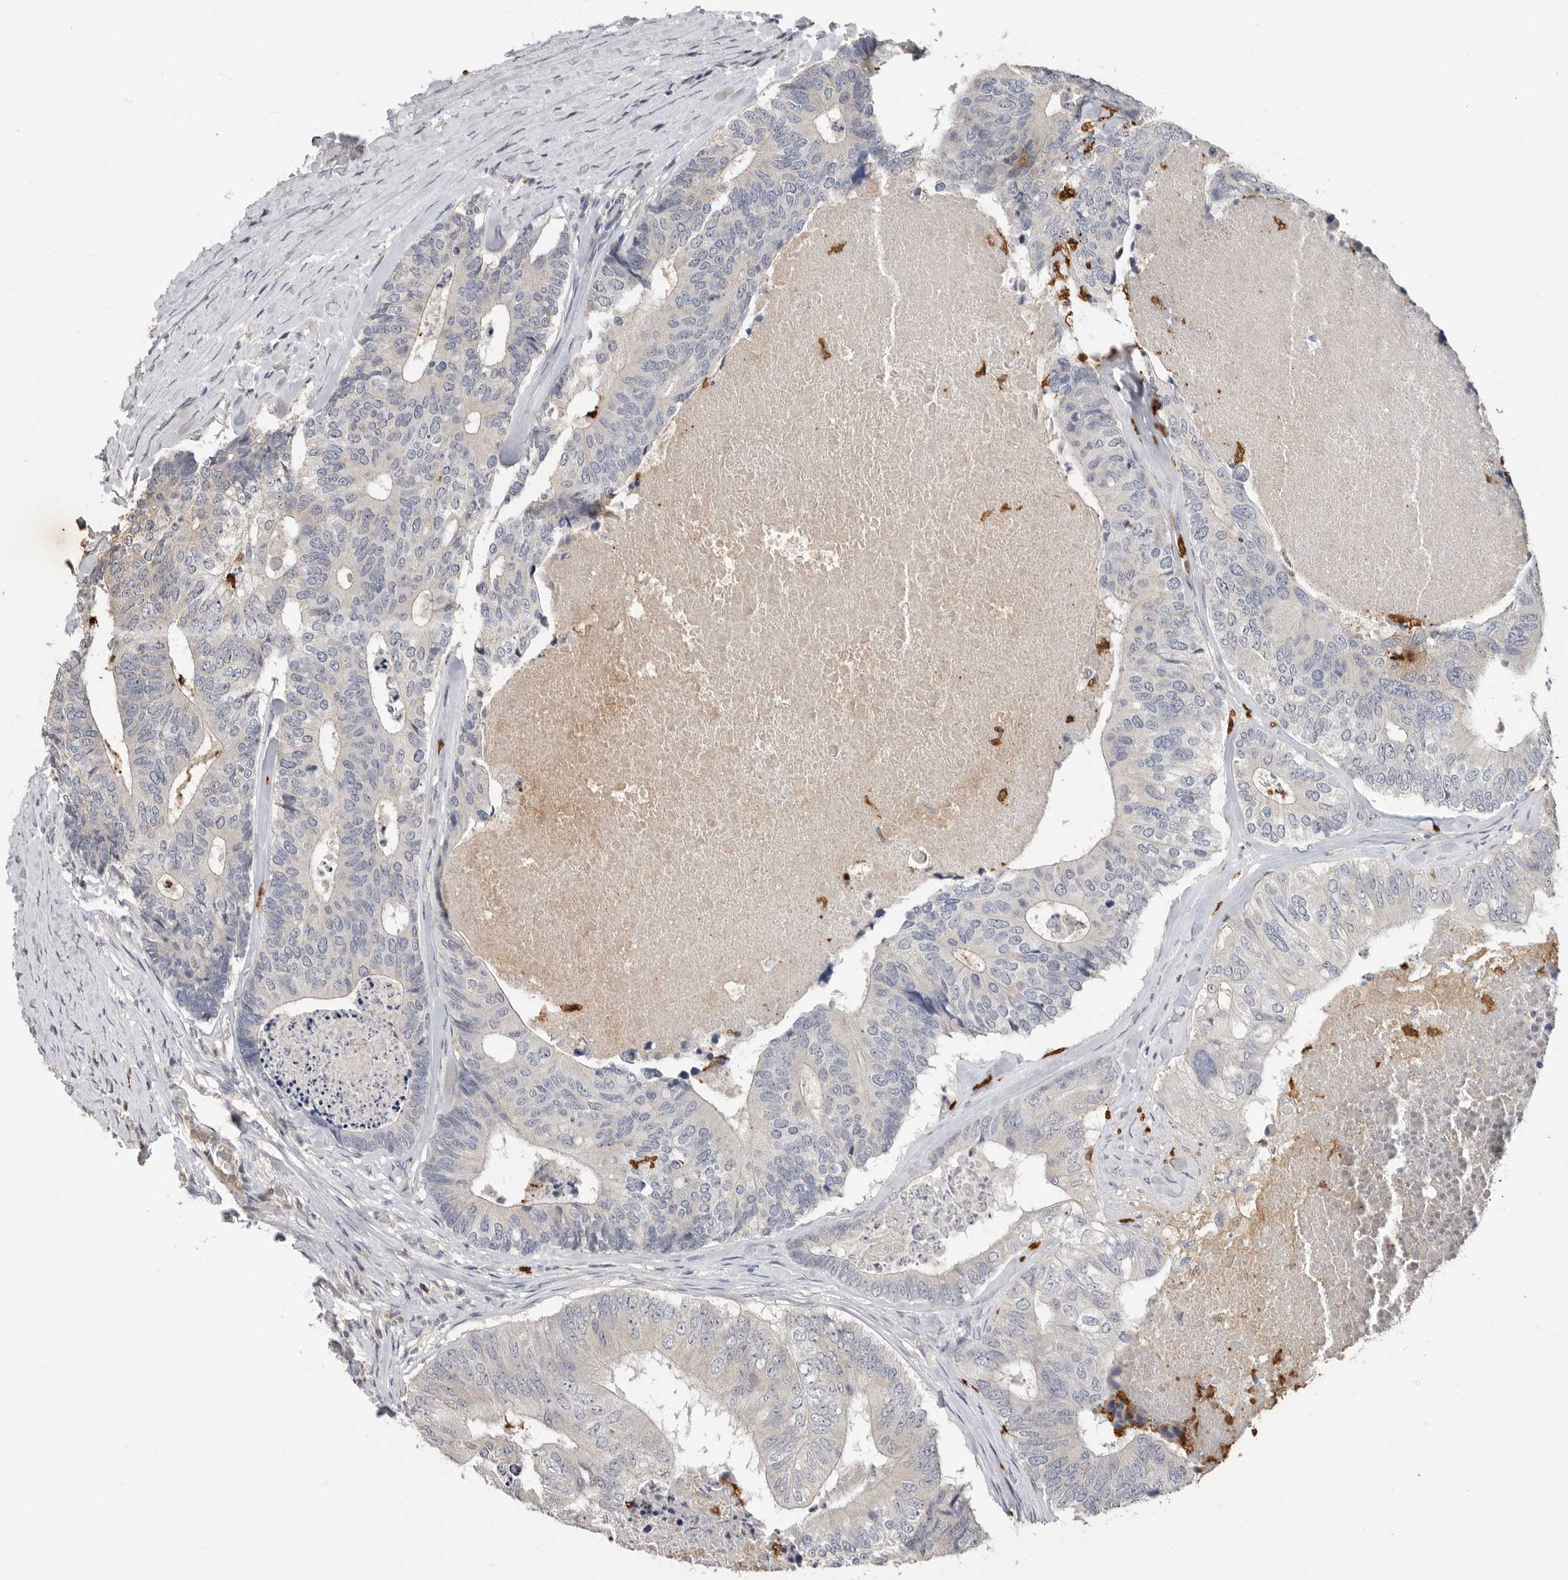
{"staining": {"intensity": "negative", "quantity": "none", "location": "none"}, "tissue": "colorectal cancer", "cell_type": "Tumor cells", "image_type": "cancer", "snomed": [{"axis": "morphology", "description": "Adenocarcinoma, NOS"}, {"axis": "topography", "description": "Colon"}], "caption": "An image of adenocarcinoma (colorectal) stained for a protein exhibits no brown staining in tumor cells.", "gene": "LTBR", "patient": {"sex": "female", "age": 67}}